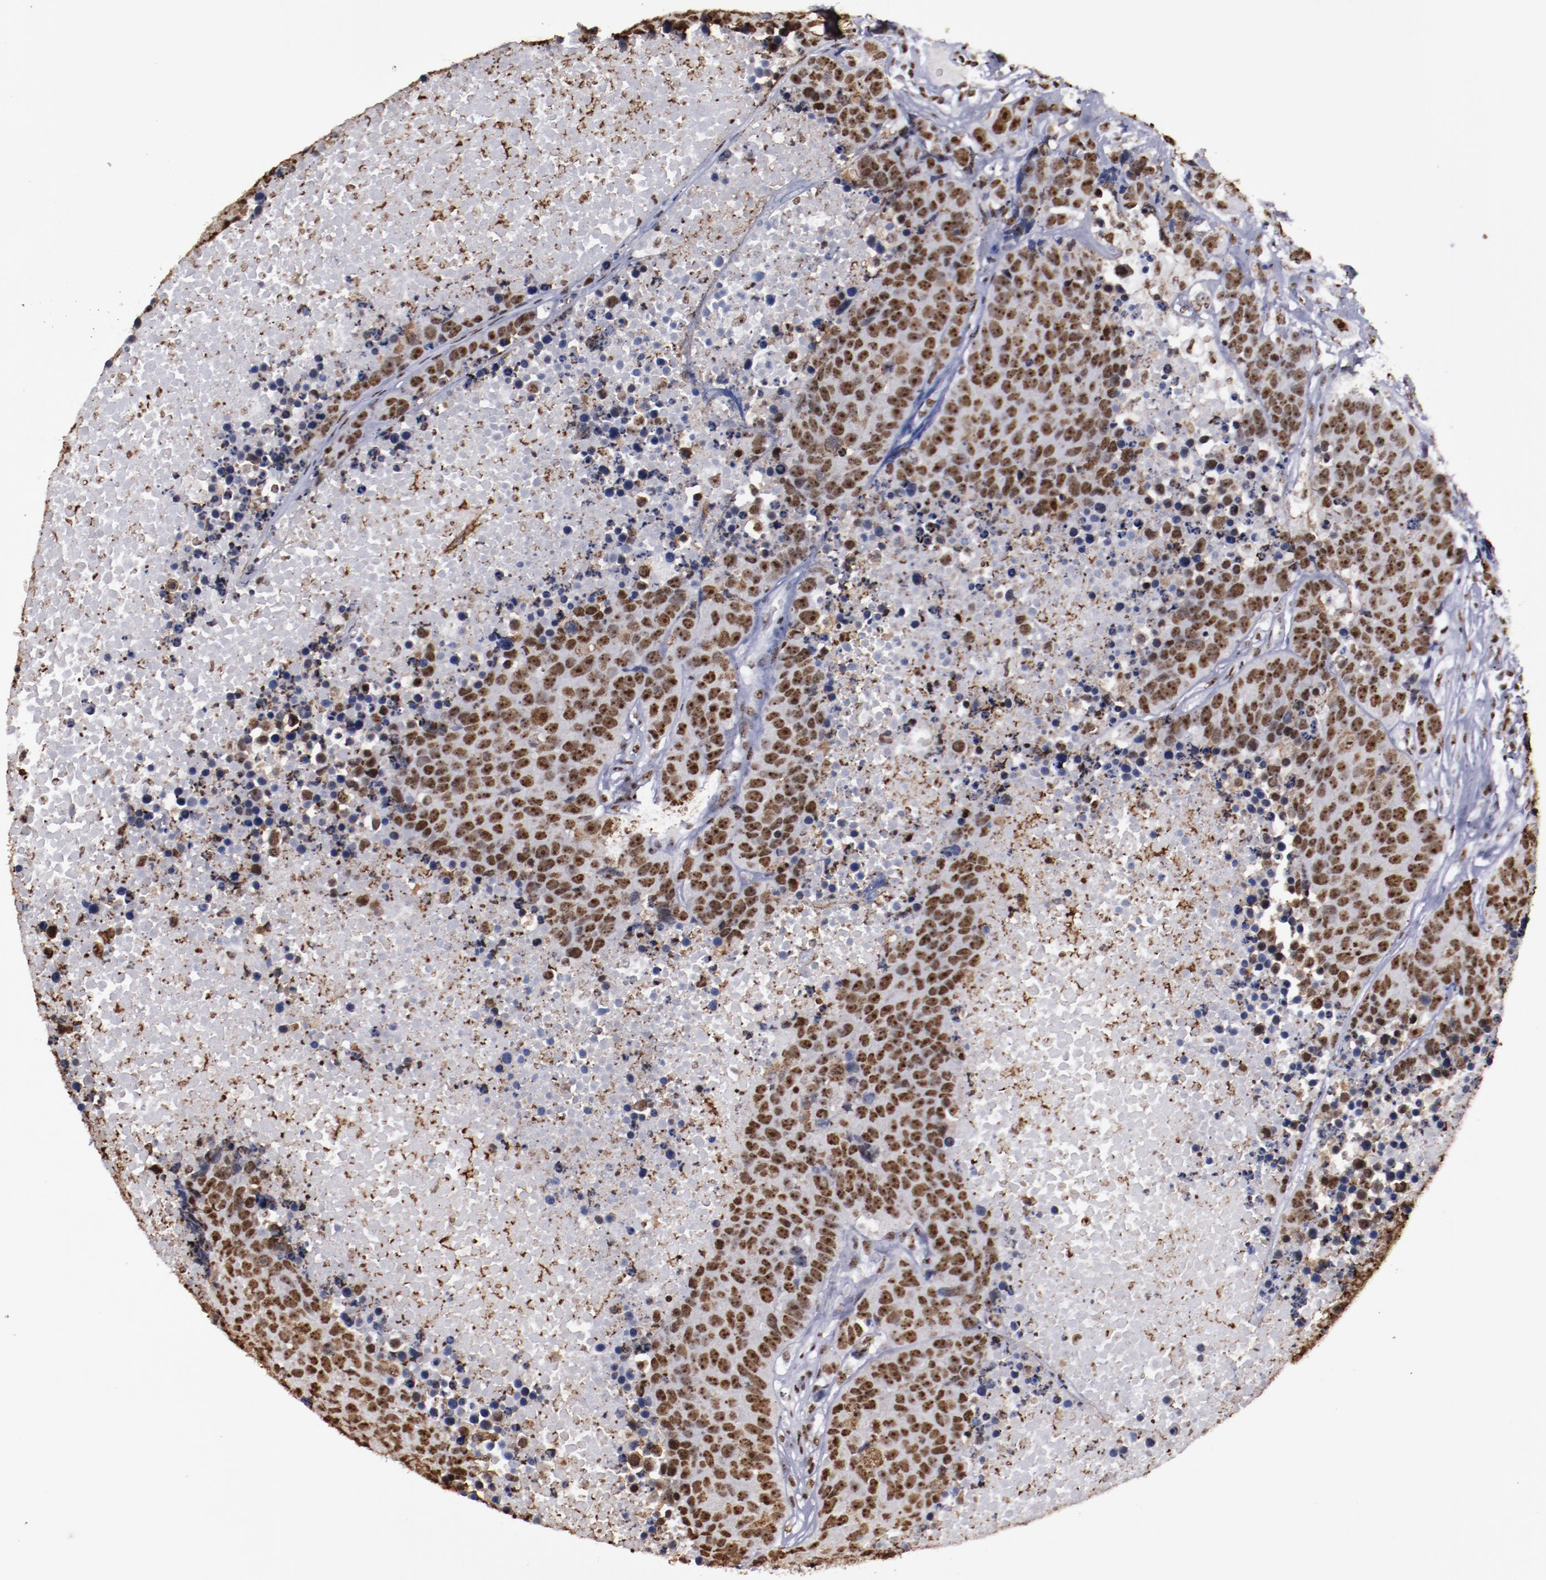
{"staining": {"intensity": "strong", "quantity": ">75%", "location": "nuclear"}, "tissue": "carcinoid", "cell_type": "Tumor cells", "image_type": "cancer", "snomed": [{"axis": "morphology", "description": "Carcinoid, malignant, NOS"}, {"axis": "topography", "description": "Lung"}], "caption": "A high-resolution image shows IHC staining of carcinoid (malignant), which exhibits strong nuclear expression in approximately >75% of tumor cells. (brown staining indicates protein expression, while blue staining denotes nuclei).", "gene": "HNRNPA2B1", "patient": {"sex": "male", "age": 60}}